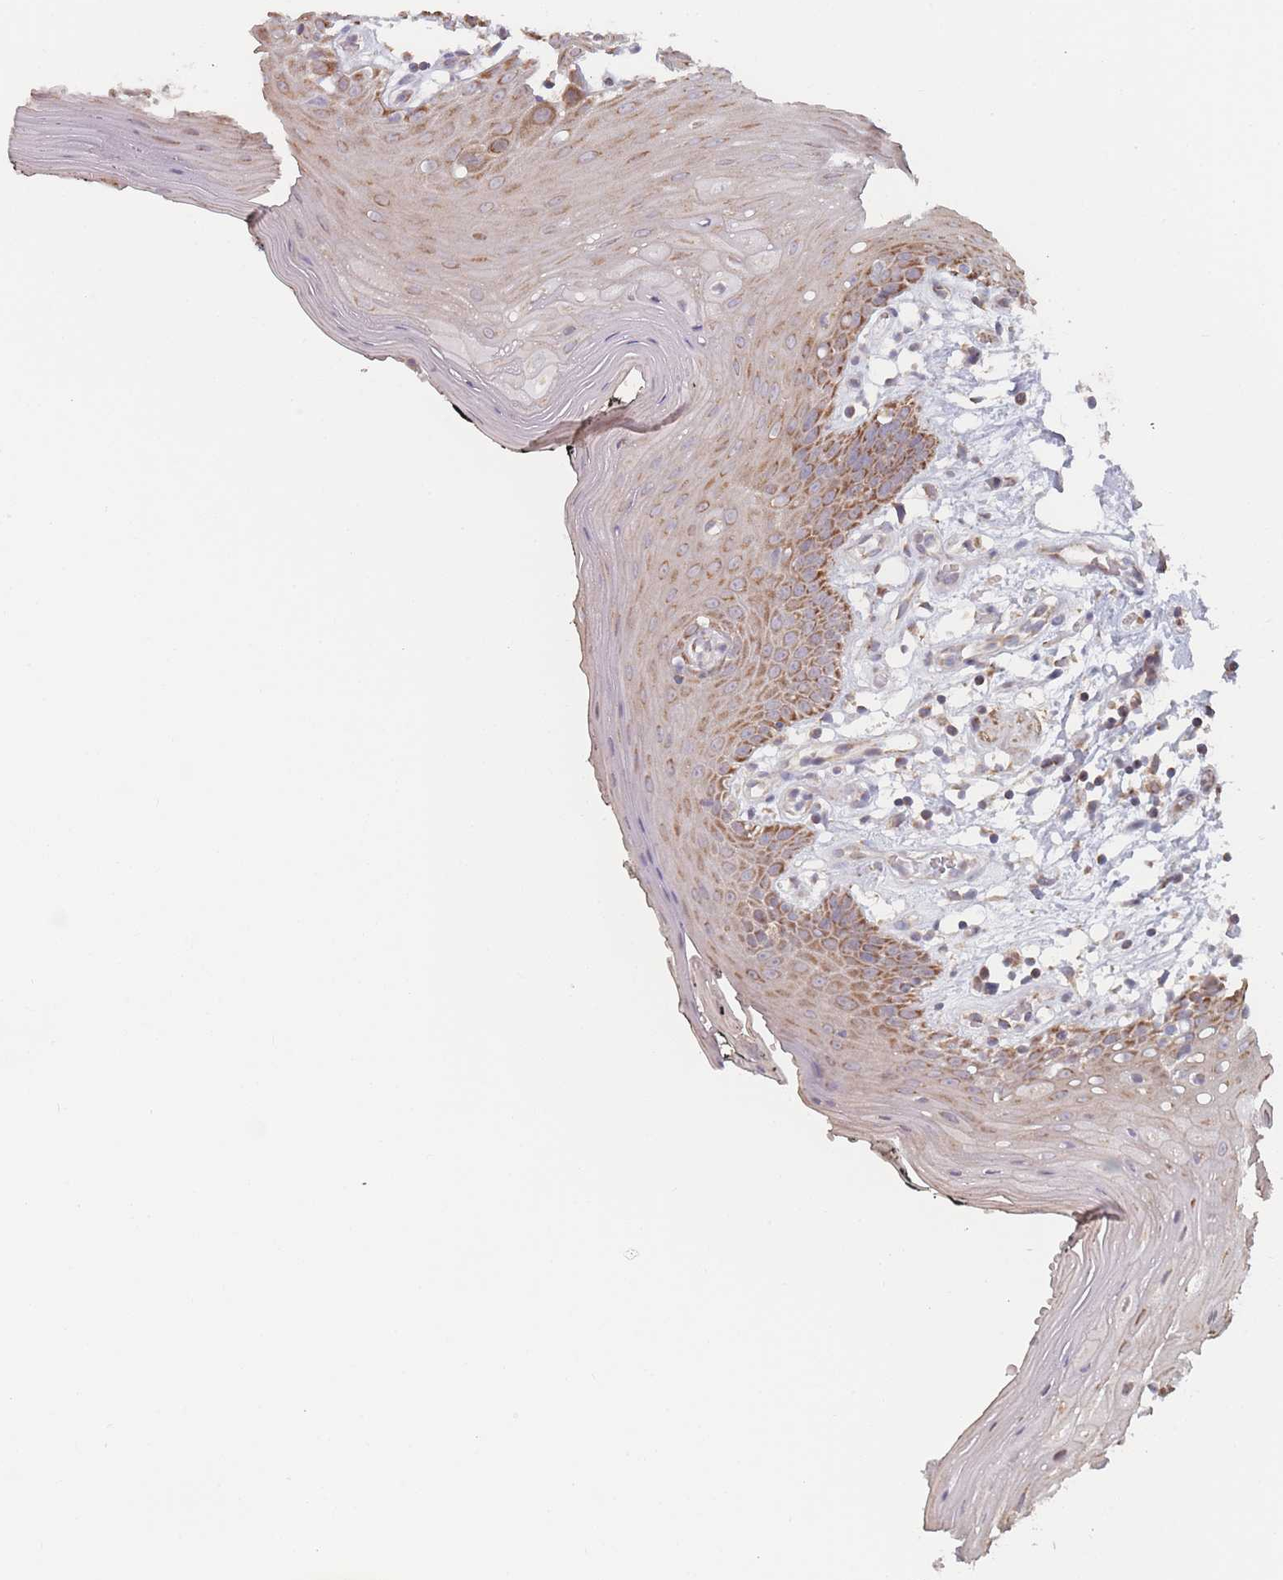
{"staining": {"intensity": "moderate", "quantity": ">75%", "location": "cytoplasmic/membranous"}, "tissue": "oral mucosa", "cell_type": "Squamous epithelial cells", "image_type": "normal", "snomed": [{"axis": "morphology", "description": "Normal tissue, NOS"}, {"axis": "topography", "description": "Oral tissue"}, {"axis": "topography", "description": "Tounge, NOS"}], "caption": "The histopathology image shows a brown stain indicating the presence of a protein in the cytoplasmic/membranous of squamous epithelial cells in oral mucosa. (IHC, brightfield microscopy, high magnification).", "gene": "PSMB3", "patient": {"sex": "female", "age": 59}}